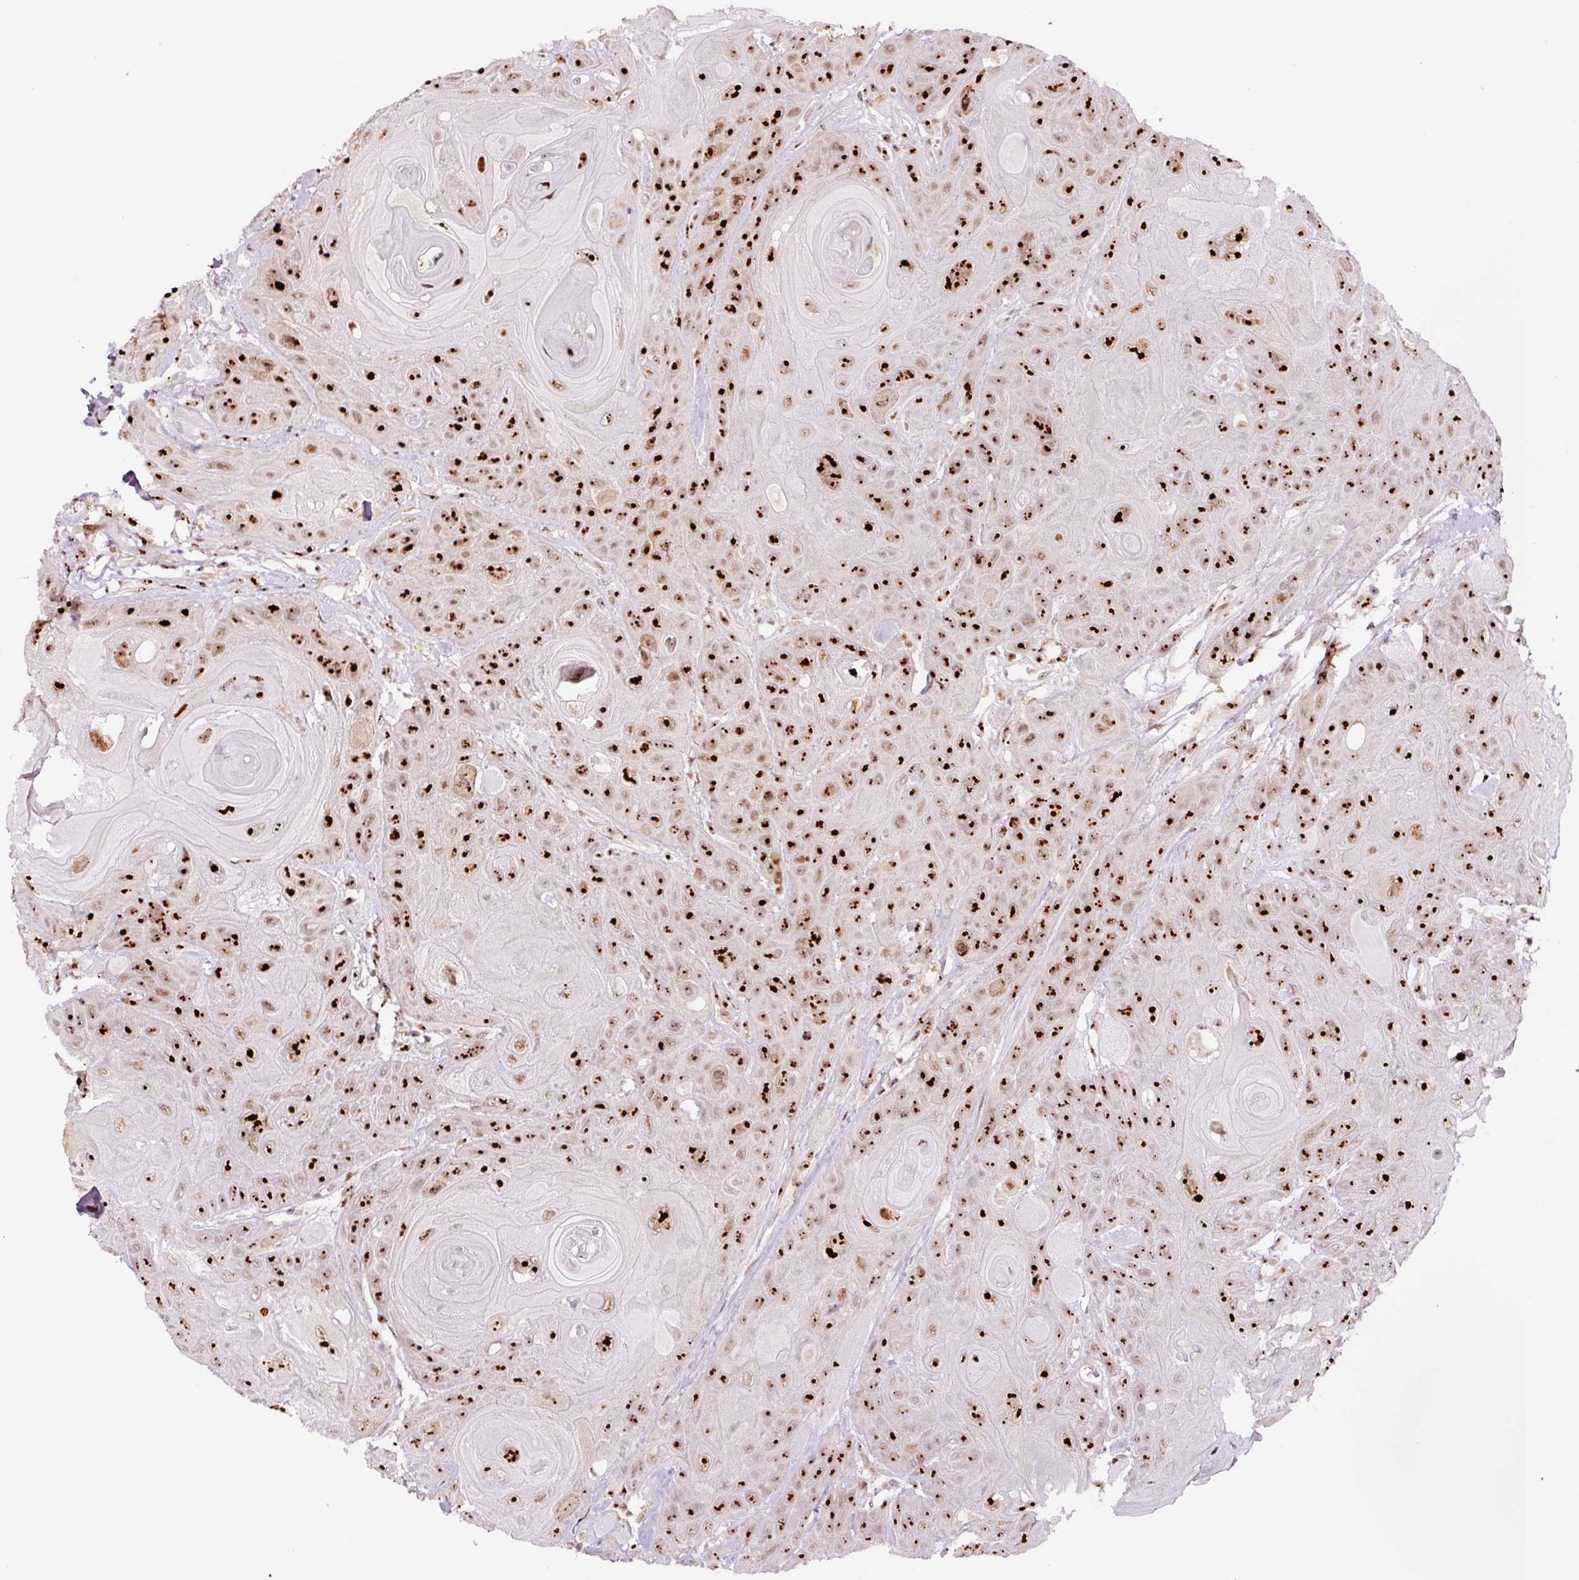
{"staining": {"intensity": "strong", "quantity": ">75%", "location": "nuclear"}, "tissue": "head and neck cancer", "cell_type": "Tumor cells", "image_type": "cancer", "snomed": [{"axis": "morphology", "description": "Squamous cell carcinoma, NOS"}, {"axis": "topography", "description": "Head-Neck"}], "caption": "A brown stain shows strong nuclear positivity of a protein in head and neck cancer tumor cells.", "gene": "GNL3", "patient": {"sex": "female", "age": 59}}